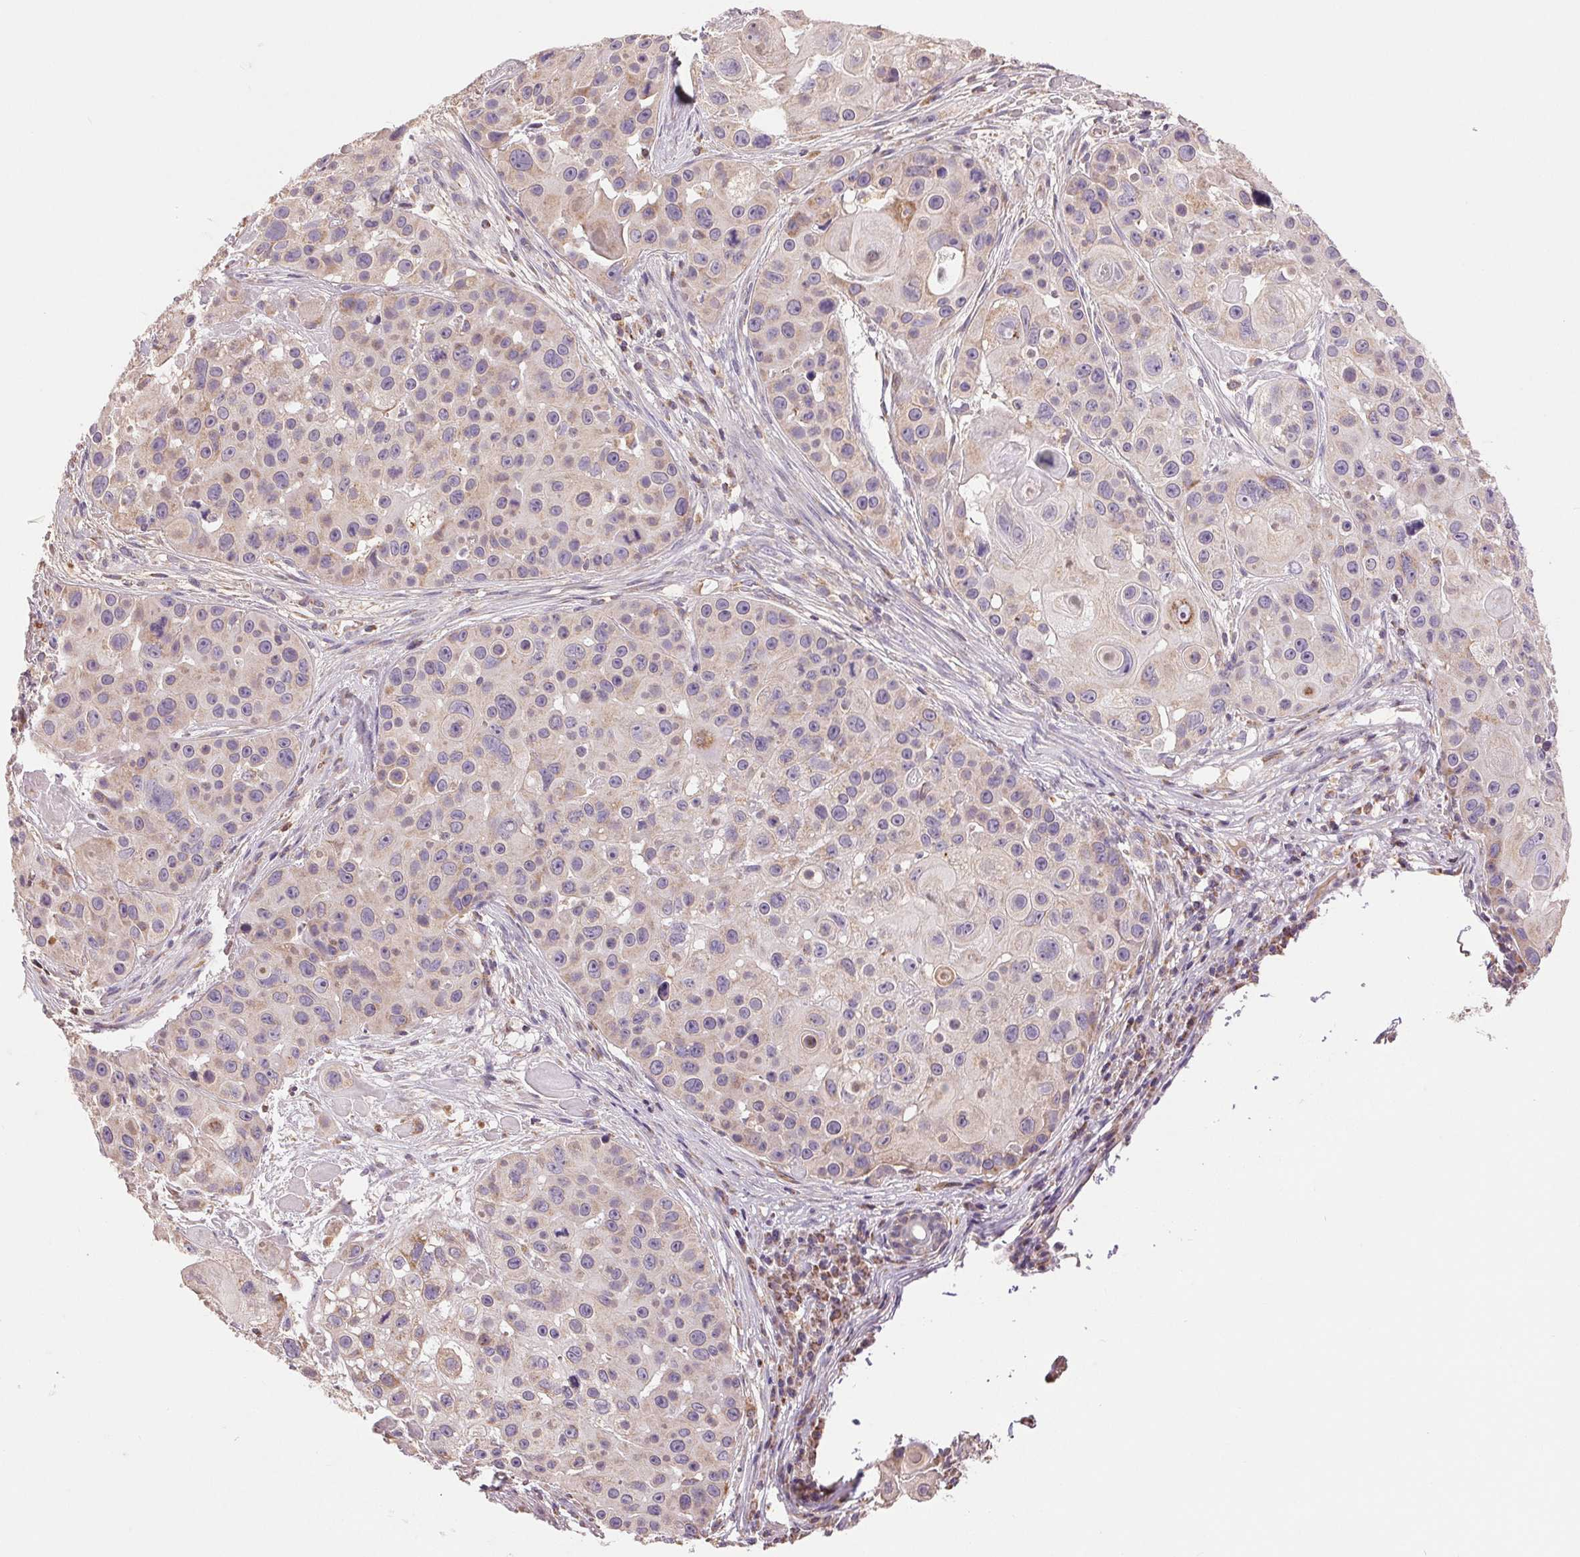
{"staining": {"intensity": "weak", "quantity": "<25%", "location": "cytoplasmic/membranous"}, "tissue": "skin cancer", "cell_type": "Tumor cells", "image_type": "cancer", "snomed": [{"axis": "morphology", "description": "Squamous cell carcinoma, NOS"}, {"axis": "topography", "description": "Skin"}], "caption": "This histopathology image is of skin cancer stained with immunohistochemistry to label a protein in brown with the nuclei are counter-stained blue. There is no expression in tumor cells. (Stains: DAB (3,3'-diaminobenzidine) immunohistochemistry (IHC) with hematoxylin counter stain, Microscopy: brightfield microscopy at high magnification).", "gene": "DGUOK", "patient": {"sex": "male", "age": 92}}